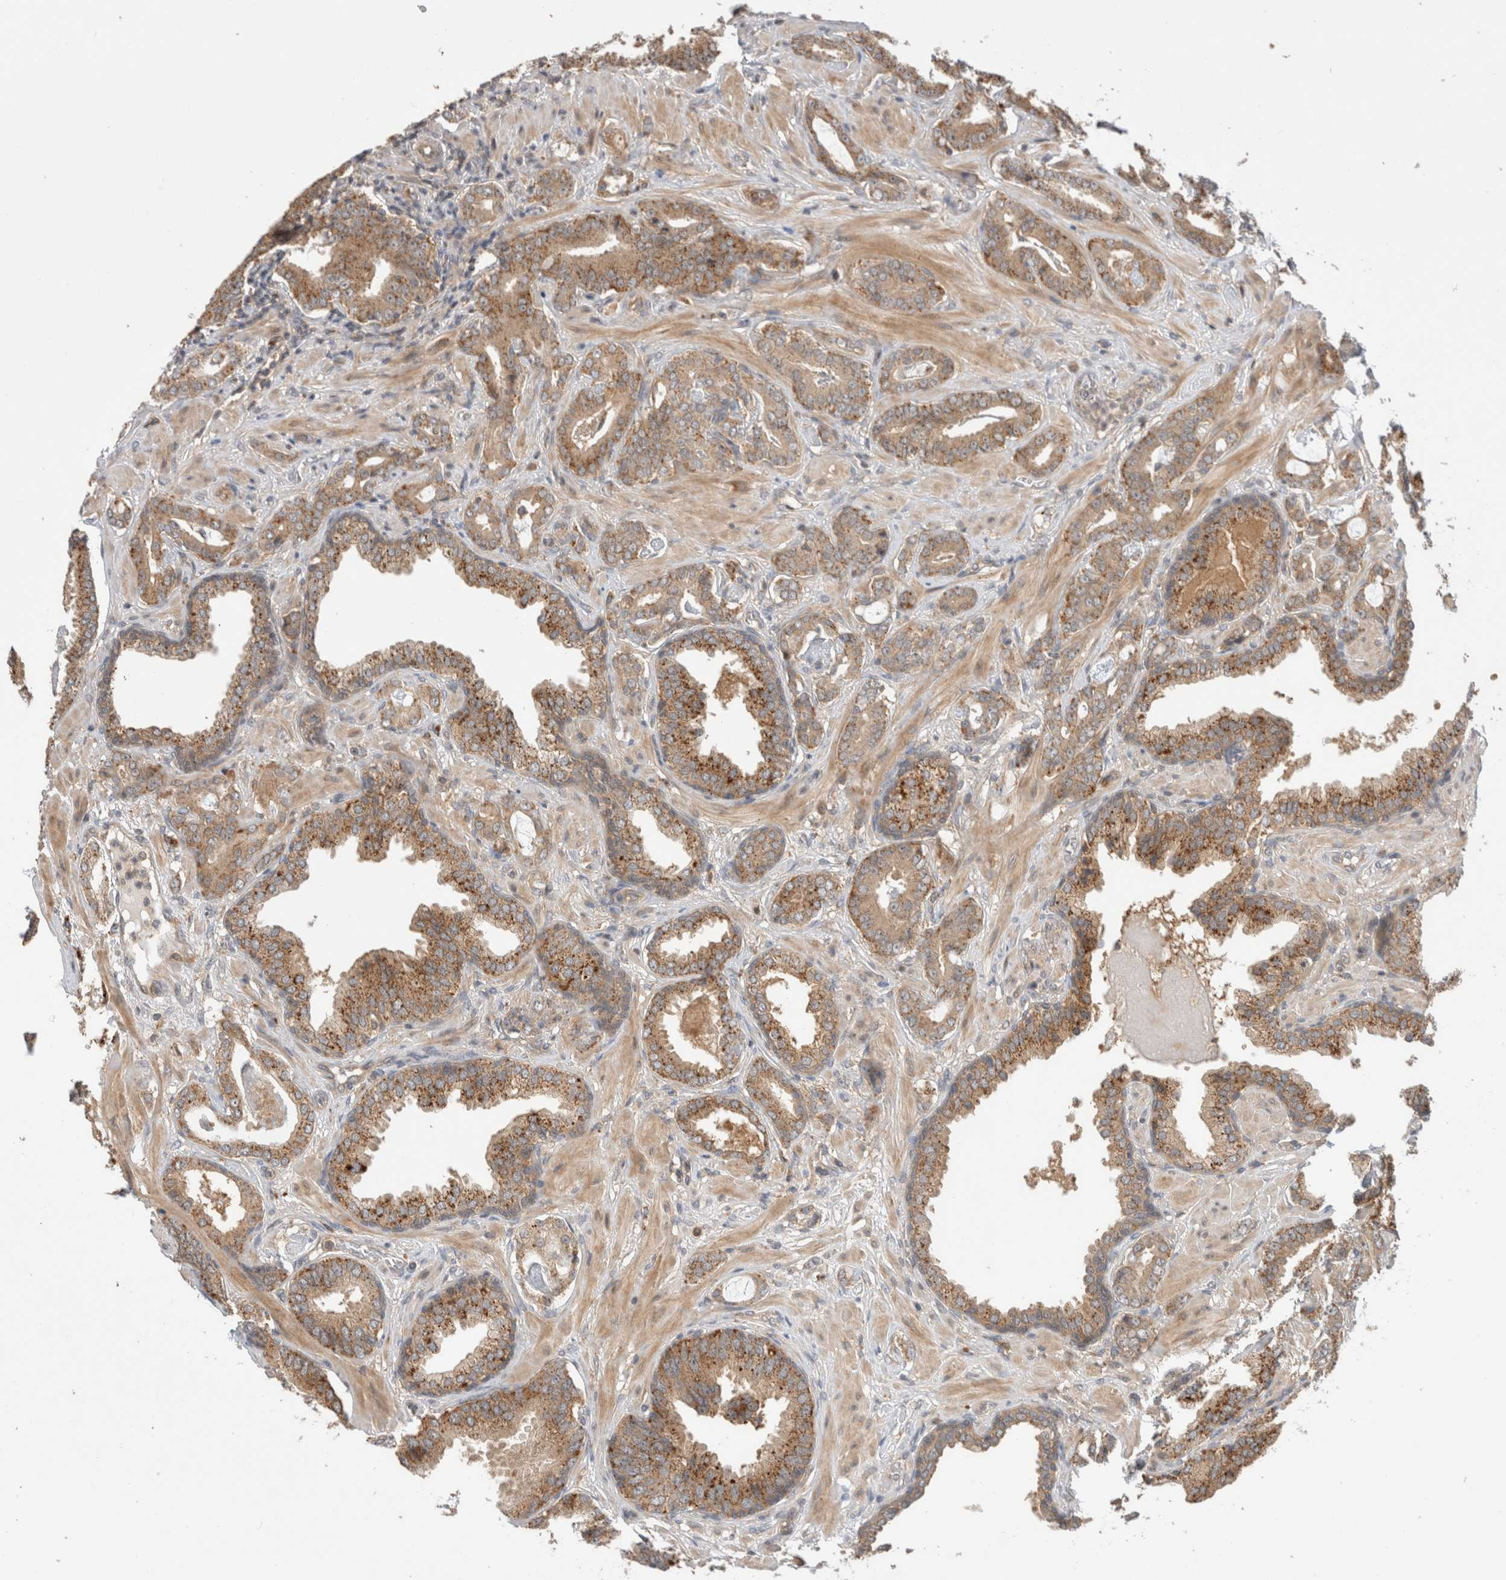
{"staining": {"intensity": "moderate", "quantity": ">75%", "location": "cytoplasmic/membranous"}, "tissue": "prostate cancer", "cell_type": "Tumor cells", "image_type": "cancer", "snomed": [{"axis": "morphology", "description": "Adenocarcinoma, Low grade"}, {"axis": "topography", "description": "Prostate"}], "caption": "Immunohistochemistry photomicrograph of low-grade adenocarcinoma (prostate) stained for a protein (brown), which exhibits medium levels of moderate cytoplasmic/membranous expression in approximately >75% of tumor cells.", "gene": "VPS28", "patient": {"sex": "male", "age": 53}}